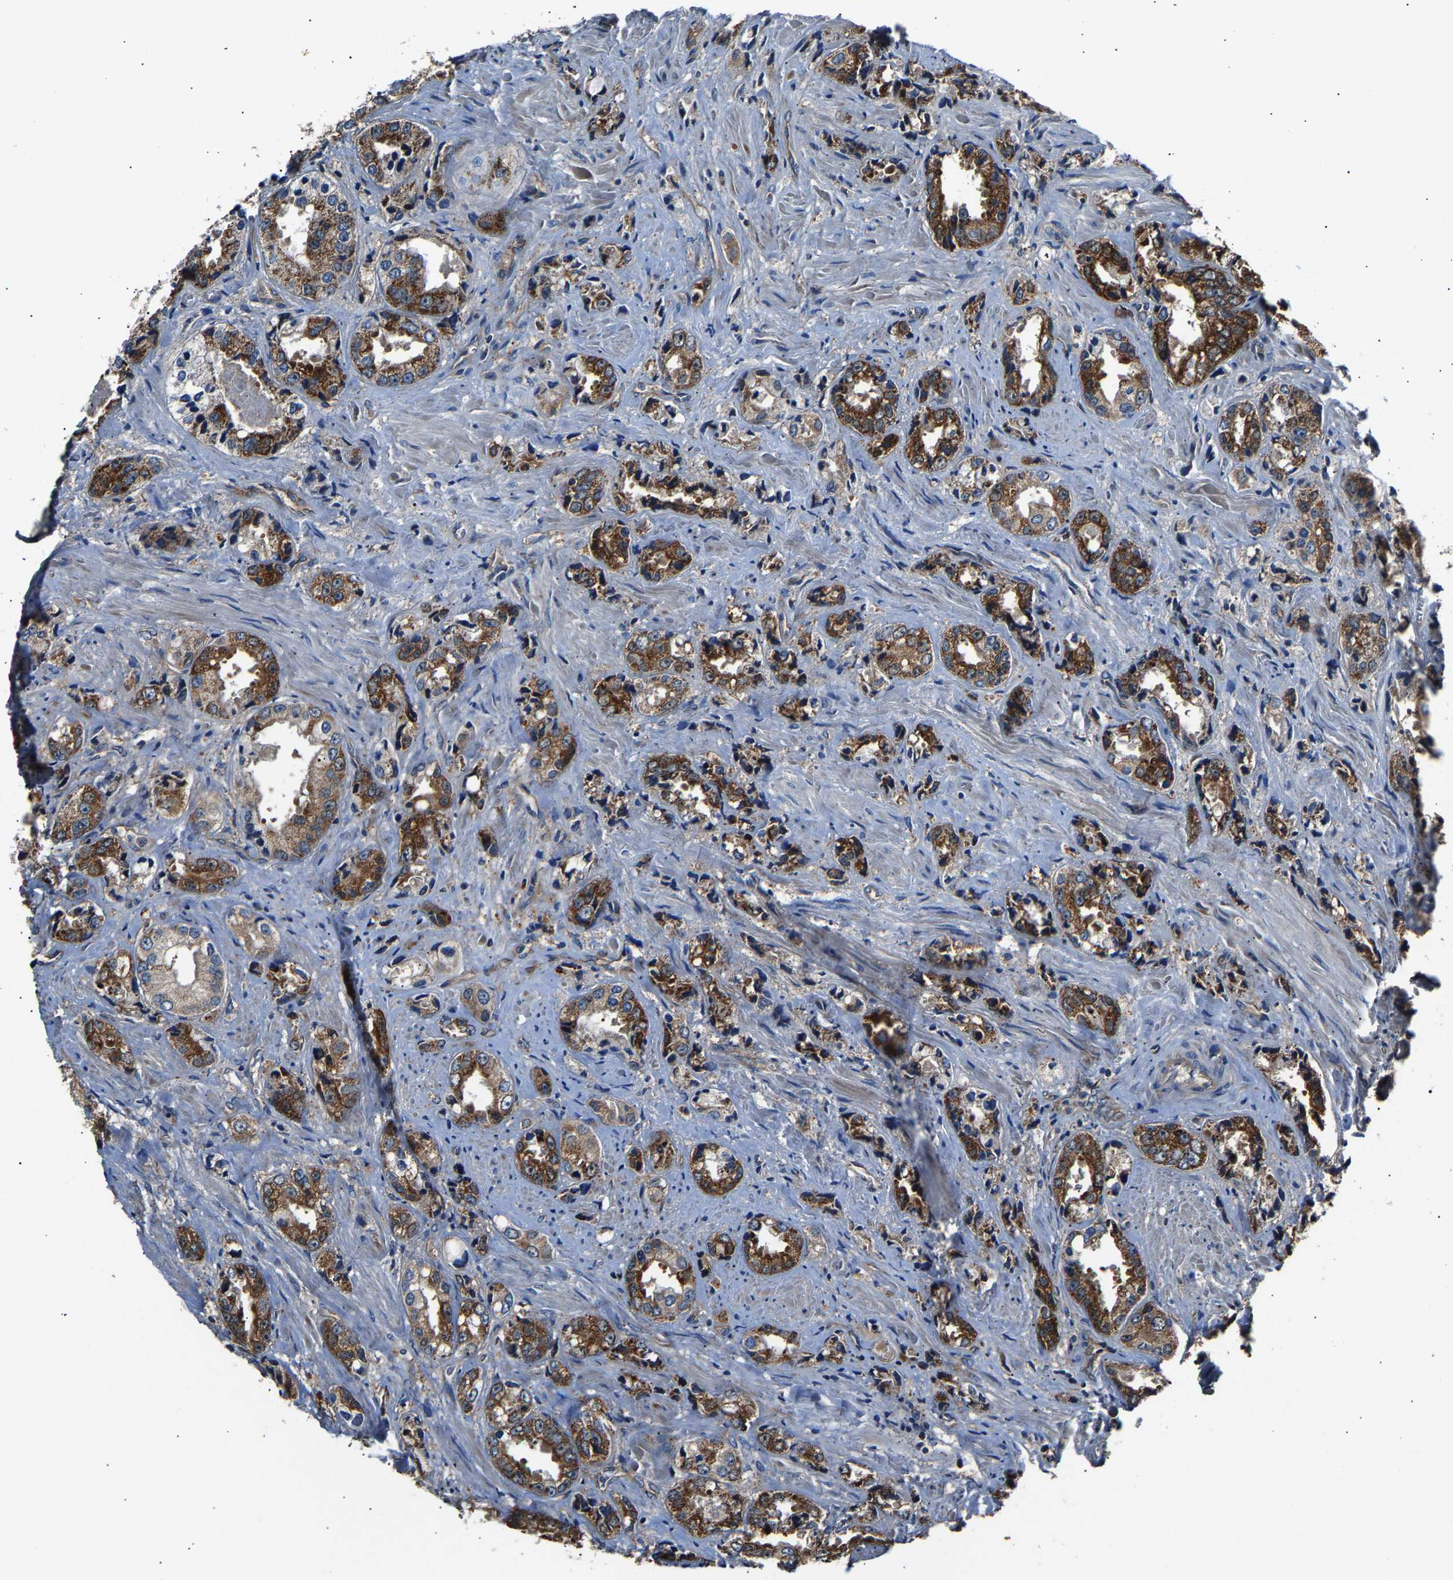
{"staining": {"intensity": "strong", "quantity": ">75%", "location": "cytoplasmic/membranous"}, "tissue": "prostate cancer", "cell_type": "Tumor cells", "image_type": "cancer", "snomed": [{"axis": "morphology", "description": "Adenocarcinoma, High grade"}, {"axis": "topography", "description": "Prostate"}], "caption": "Prostate high-grade adenocarcinoma stained with DAB (3,3'-diaminobenzidine) immunohistochemistry reveals high levels of strong cytoplasmic/membranous staining in approximately >75% of tumor cells. The staining was performed using DAB, with brown indicating positive protein expression. Nuclei are stained blue with hematoxylin.", "gene": "GGCT", "patient": {"sex": "male", "age": 61}}